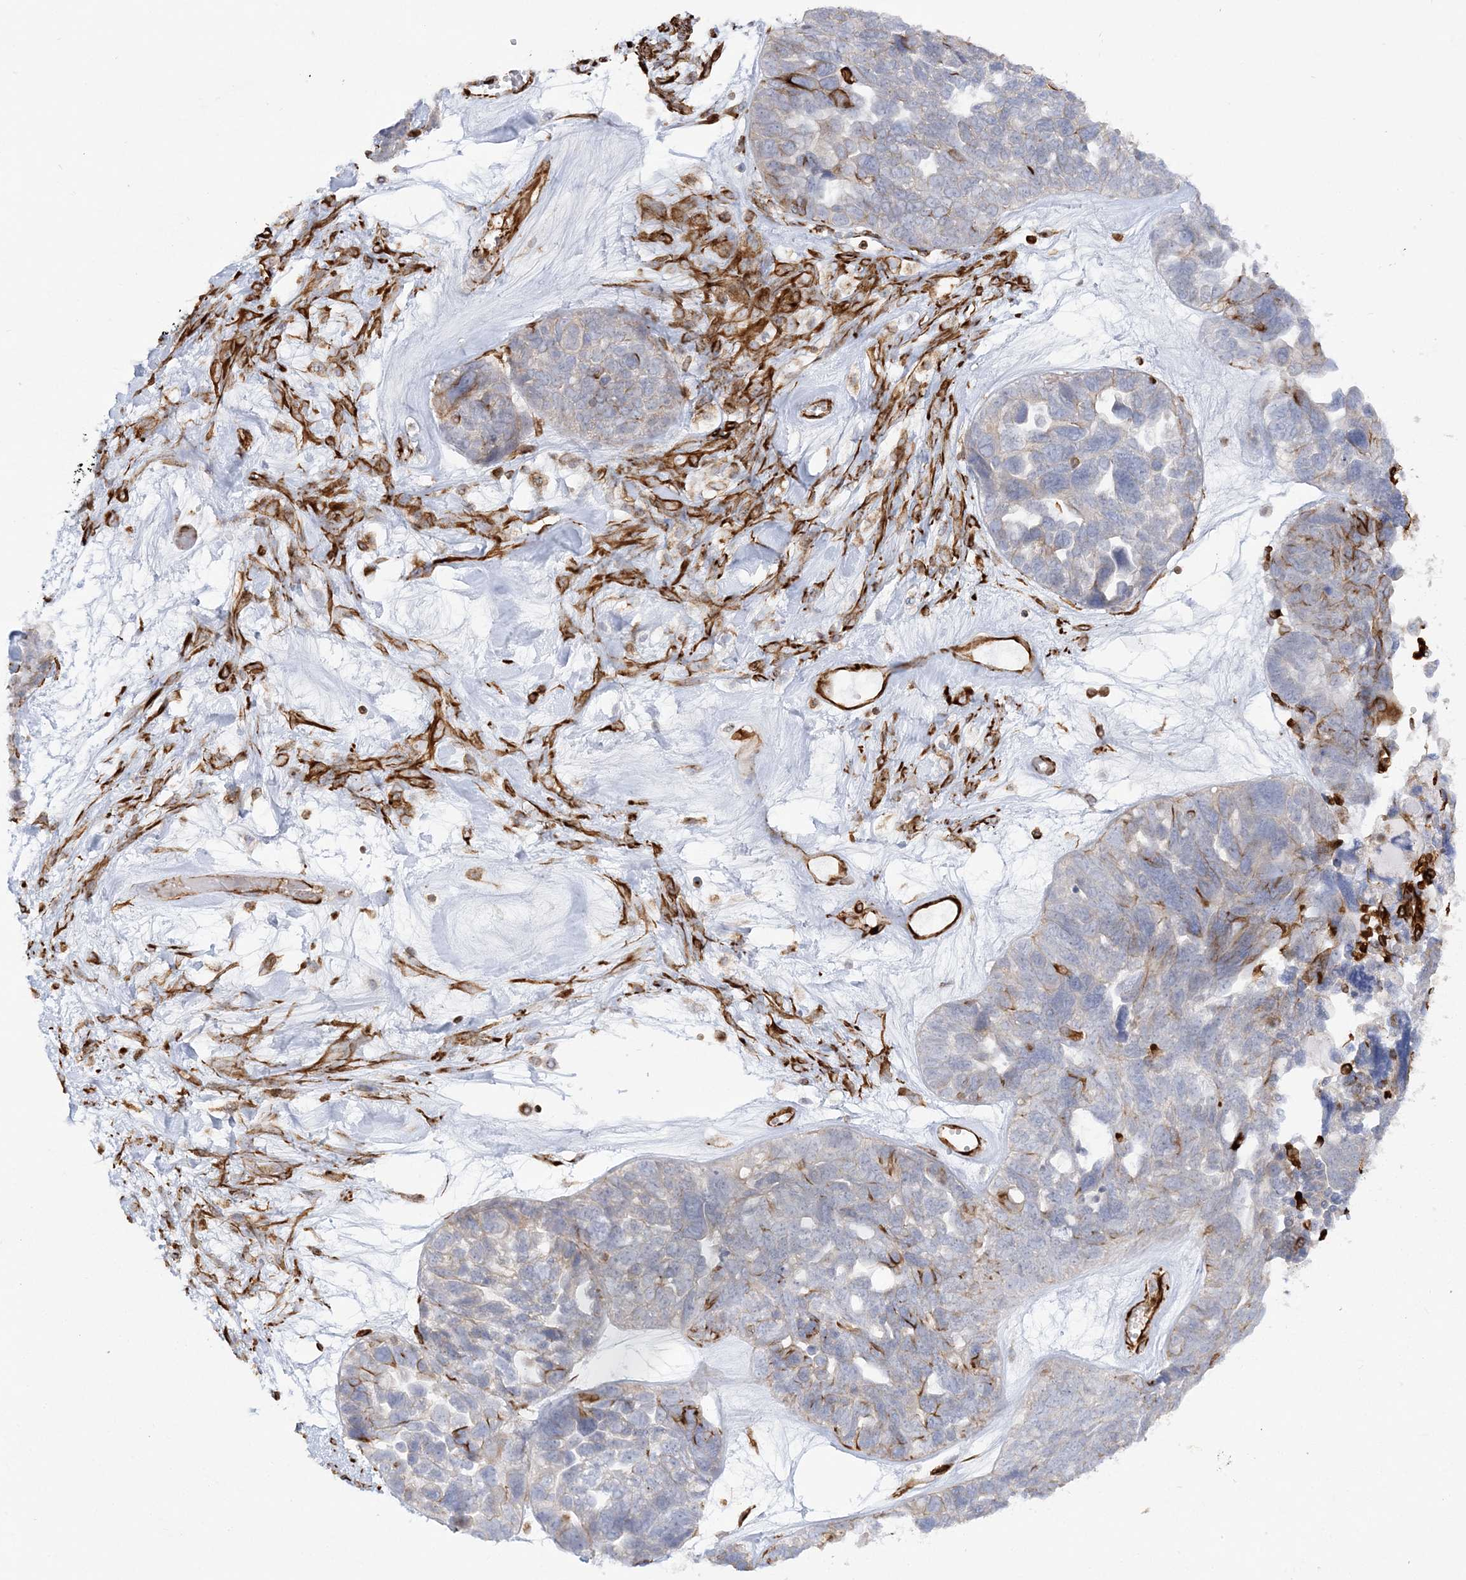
{"staining": {"intensity": "negative", "quantity": "none", "location": "none"}, "tissue": "ovarian cancer", "cell_type": "Tumor cells", "image_type": "cancer", "snomed": [{"axis": "morphology", "description": "Cystadenocarcinoma, serous, NOS"}, {"axis": "topography", "description": "Ovary"}], "caption": "The image shows no significant positivity in tumor cells of ovarian cancer (serous cystadenocarcinoma). (DAB IHC visualized using brightfield microscopy, high magnification).", "gene": "SCLT1", "patient": {"sex": "female", "age": 79}}